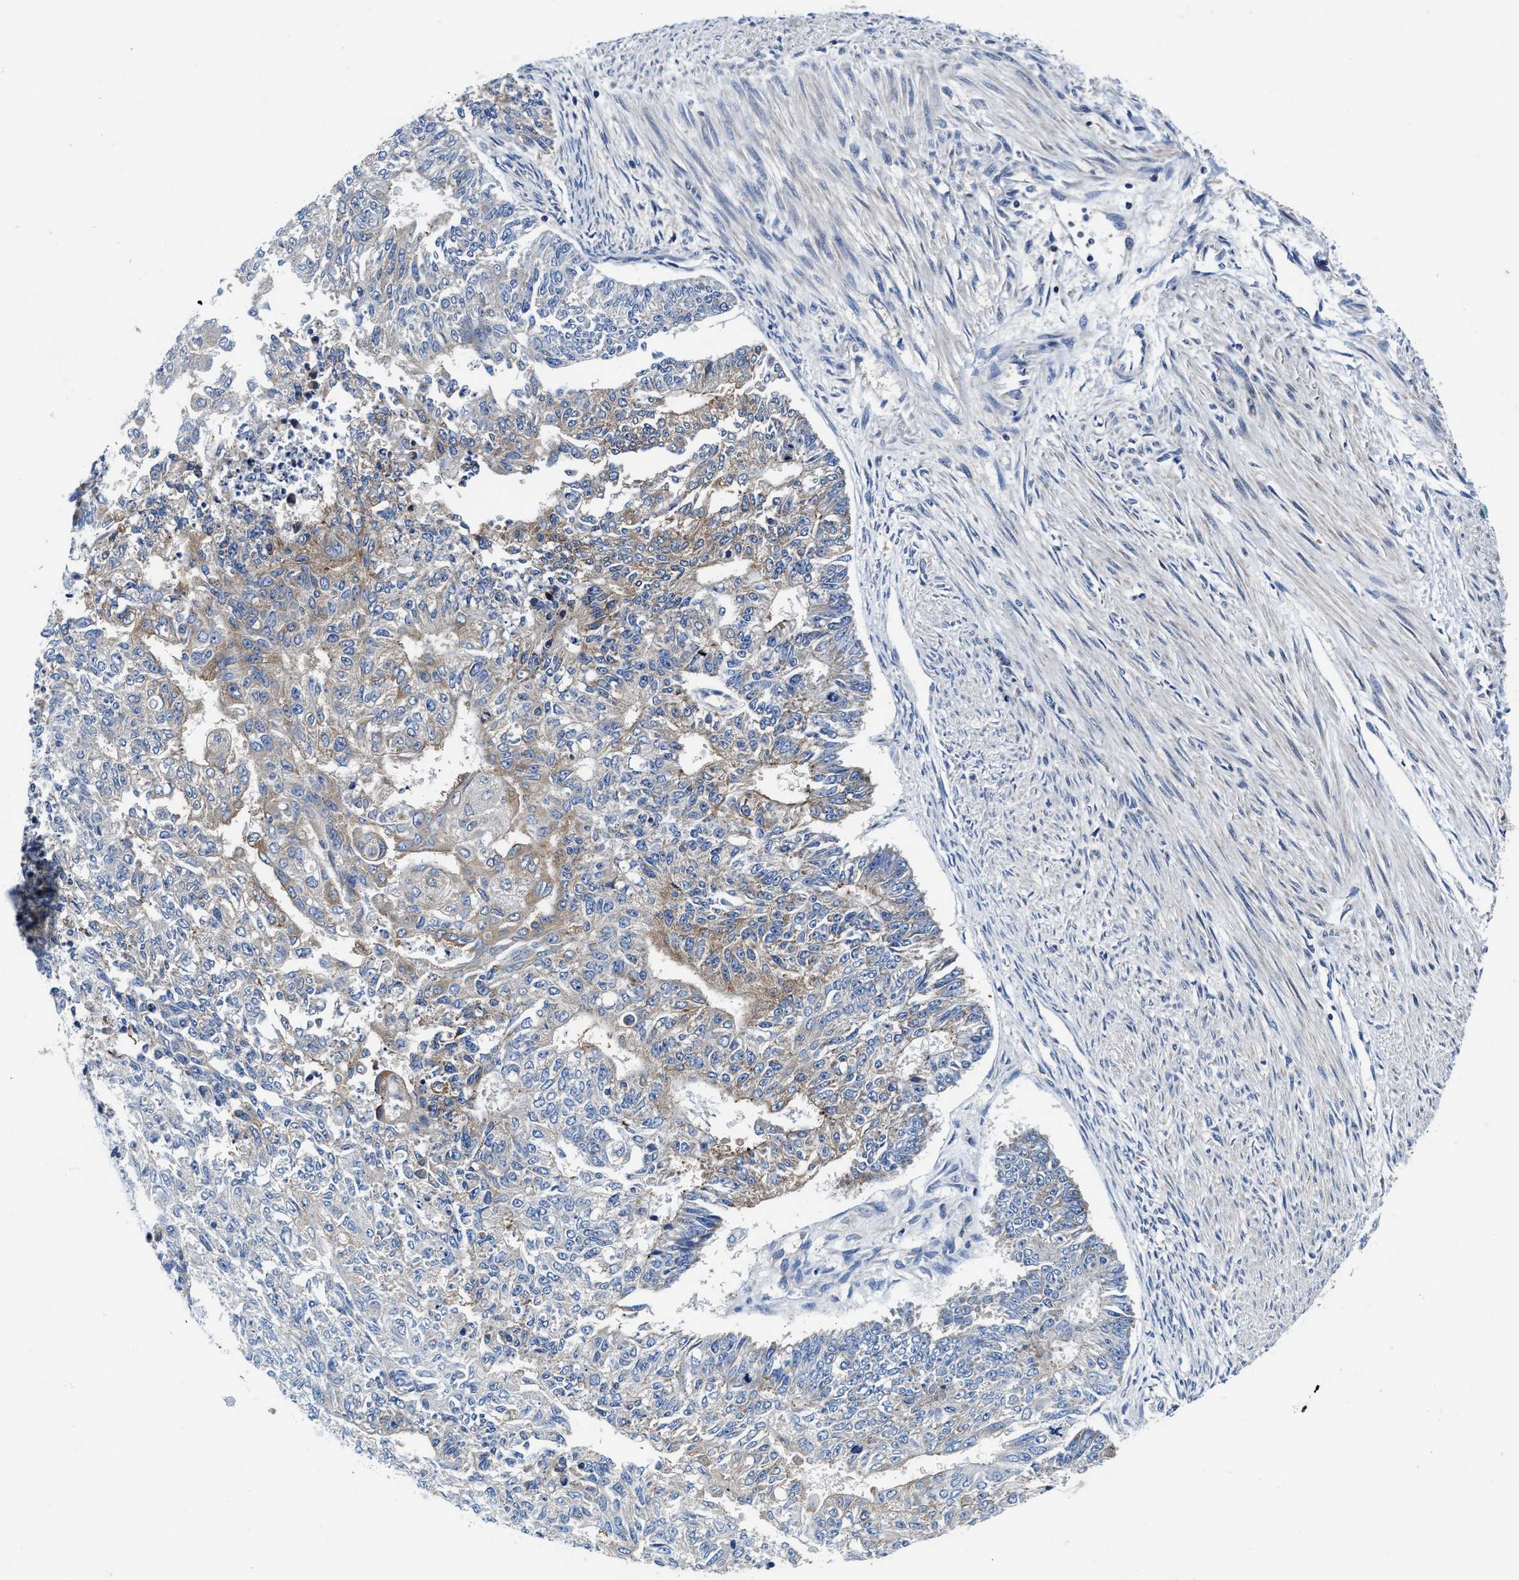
{"staining": {"intensity": "weak", "quantity": "<25%", "location": "cytoplasmic/membranous"}, "tissue": "endometrial cancer", "cell_type": "Tumor cells", "image_type": "cancer", "snomed": [{"axis": "morphology", "description": "Adenocarcinoma, NOS"}, {"axis": "topography", "description": "Endometrium"}], "caption": "An immunohistochemistry (IHC) histopathology image of adenocarcinoma (endometrial) is shown. There is no staining in tumor cells of adenocarcinoma (endometrial).", "gene": "PHLPP1", "patient": {"sex": "female", "age": 32}}